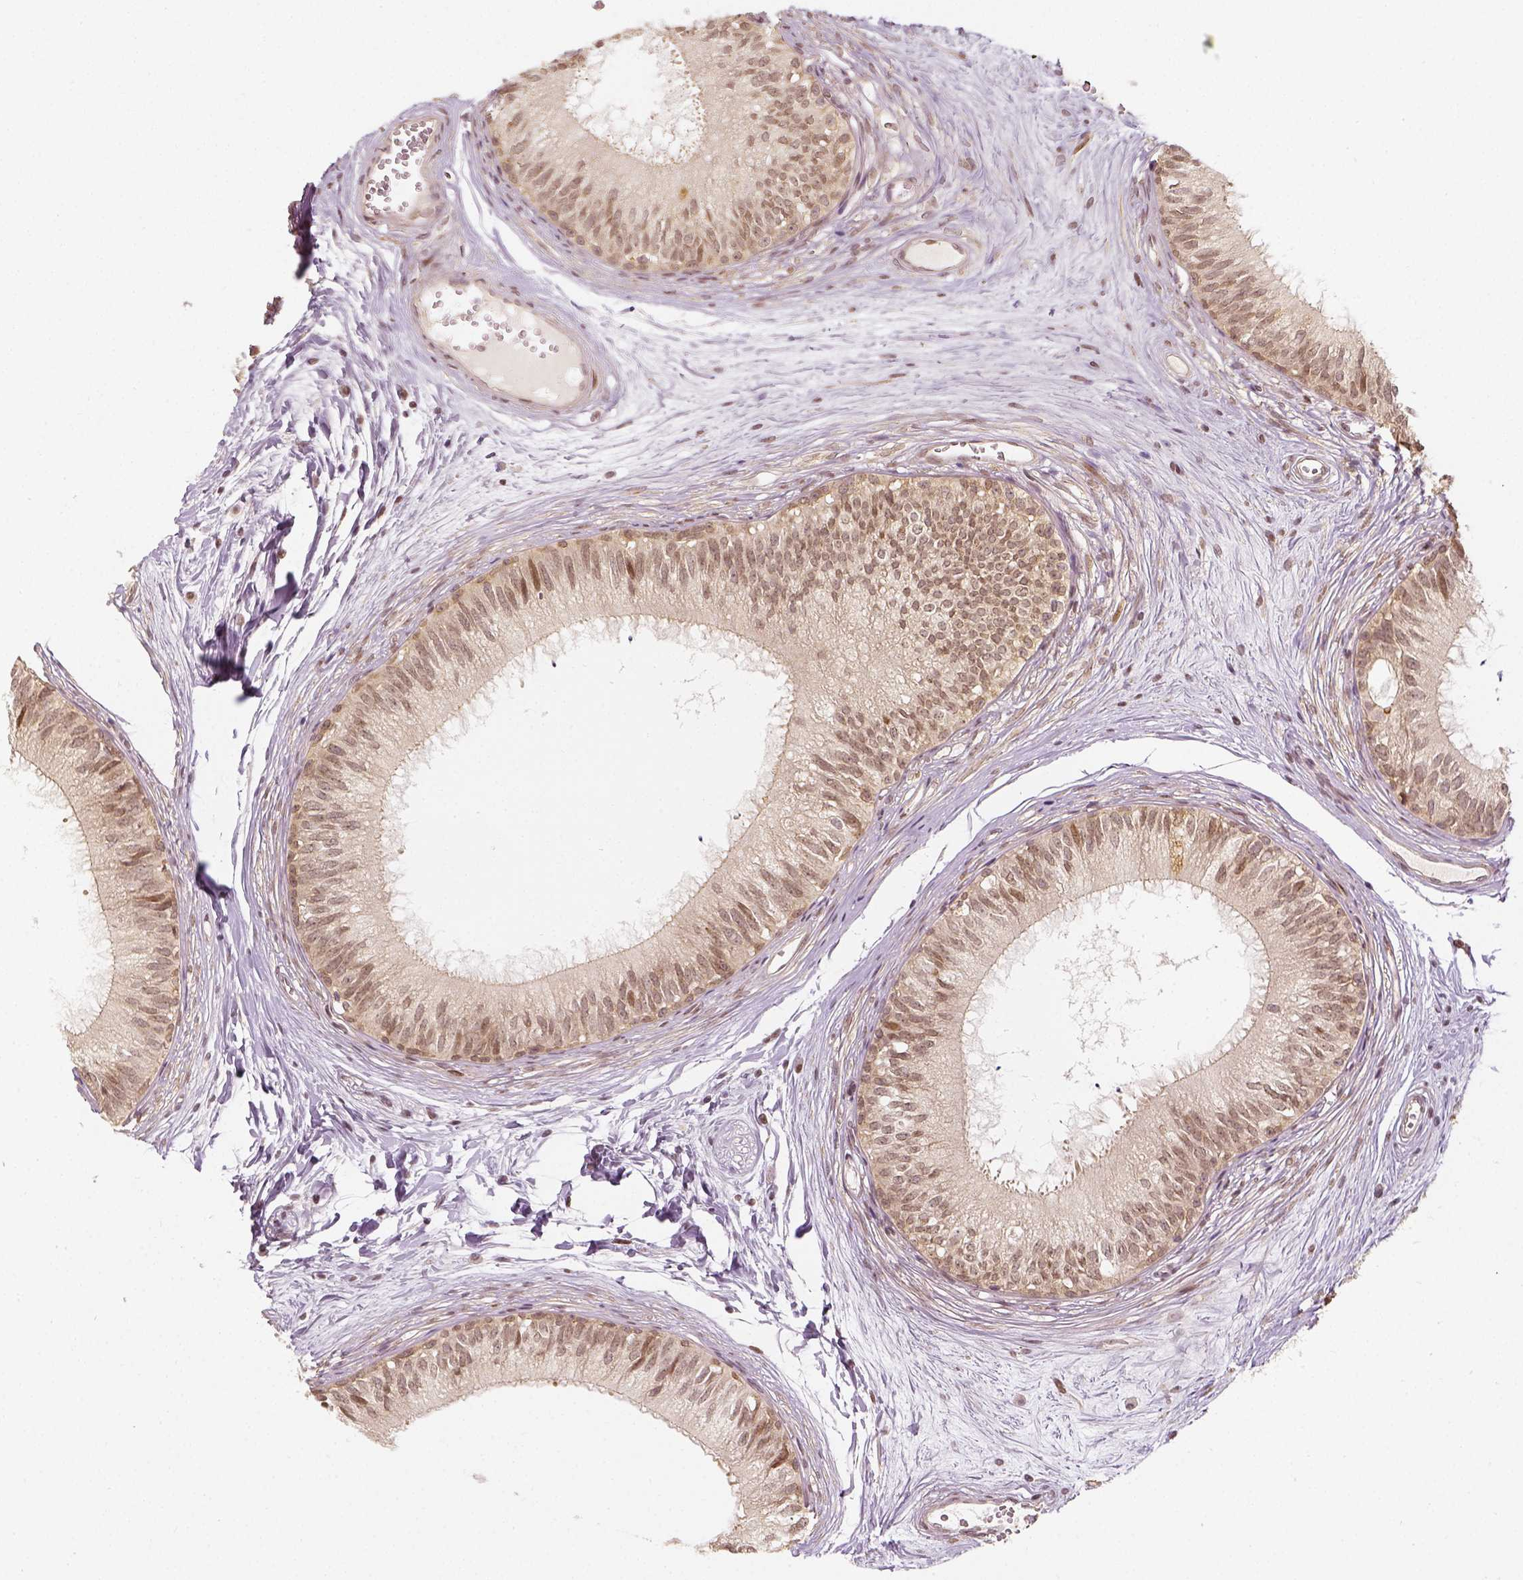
{"staining": {"intensity": "moderate", "quantity": "<25%", "location": "nuclear"}, "tissue": "epididymis", "cell_type": "Glandular cells", "image_type": "normal", "snomed": [{"axis": "morphology", "description": "Normal tissue, NOS"}, {"axis": "topography", "description": "Epididymis"}], "caption": "The histopathology image demonstrates immunohistochemical staining of normal epididymis. There is moderate nuclear expression is identified in approximately <25% of glandular cells.", "gene": "ZMAT3", "patient": {"sex": "male", "age": 29}}